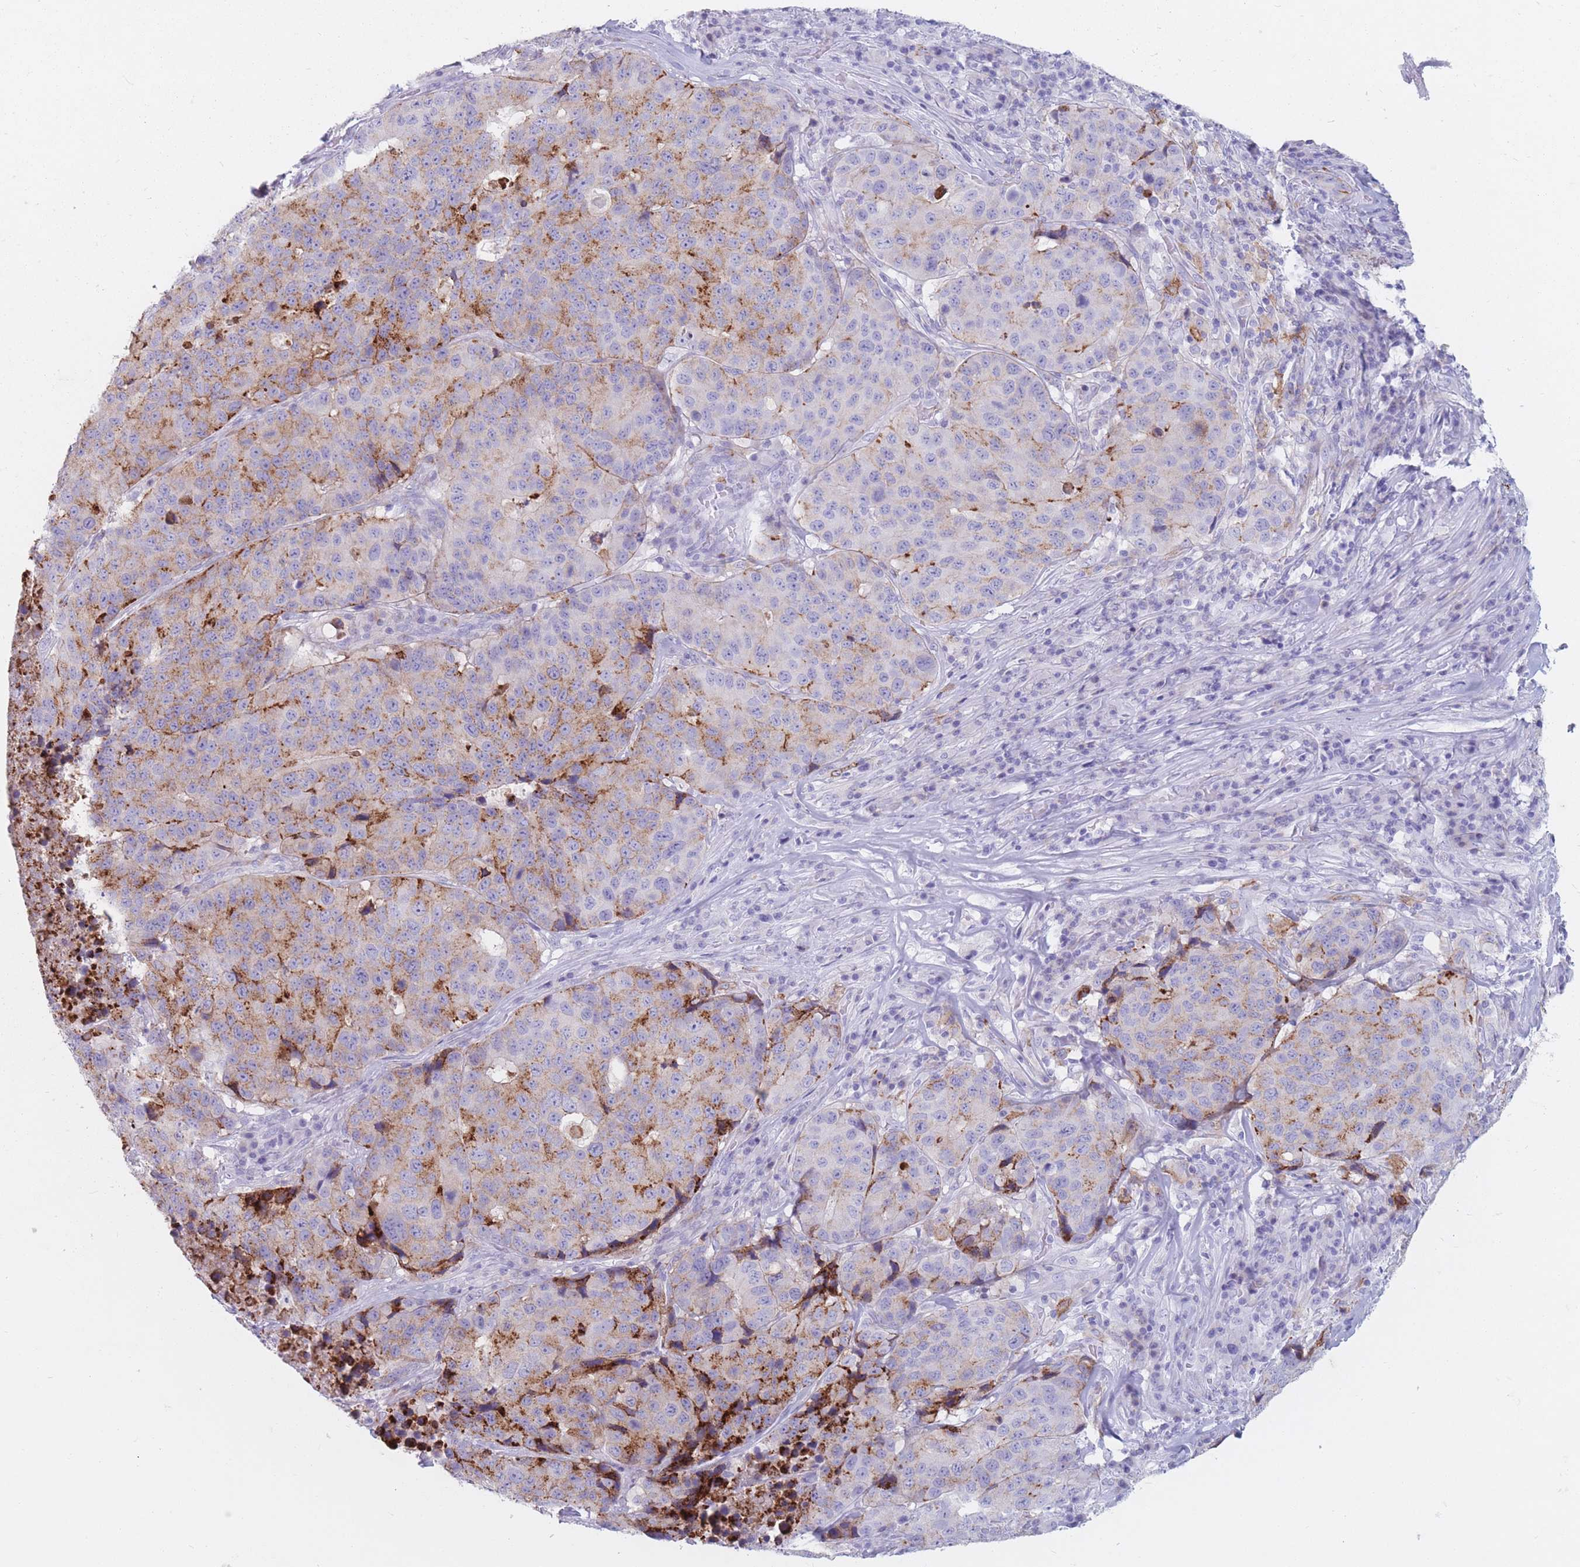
{"staining": {"intensity": "moderate", "quantity": "<25%", "location": "cytoplasmic/membranous"}, "tissue": "stomach cancer", "cell_type": "Tumor cells", "image_type": "cancer", "snomed": [{"axis": "morphology", "description": "Adenocarcinoma, NOS"}, {"axis": "topography", "description": "Stomach"}], "caption": "An image of stomach cancer (adenocarcinoma) stained for a protein demonstrates moderate cytoplasmic/membranous brown staining in tumor cells.", "gene": "ST3GAL5", "patient": {"sex": "male", "age": 71}}